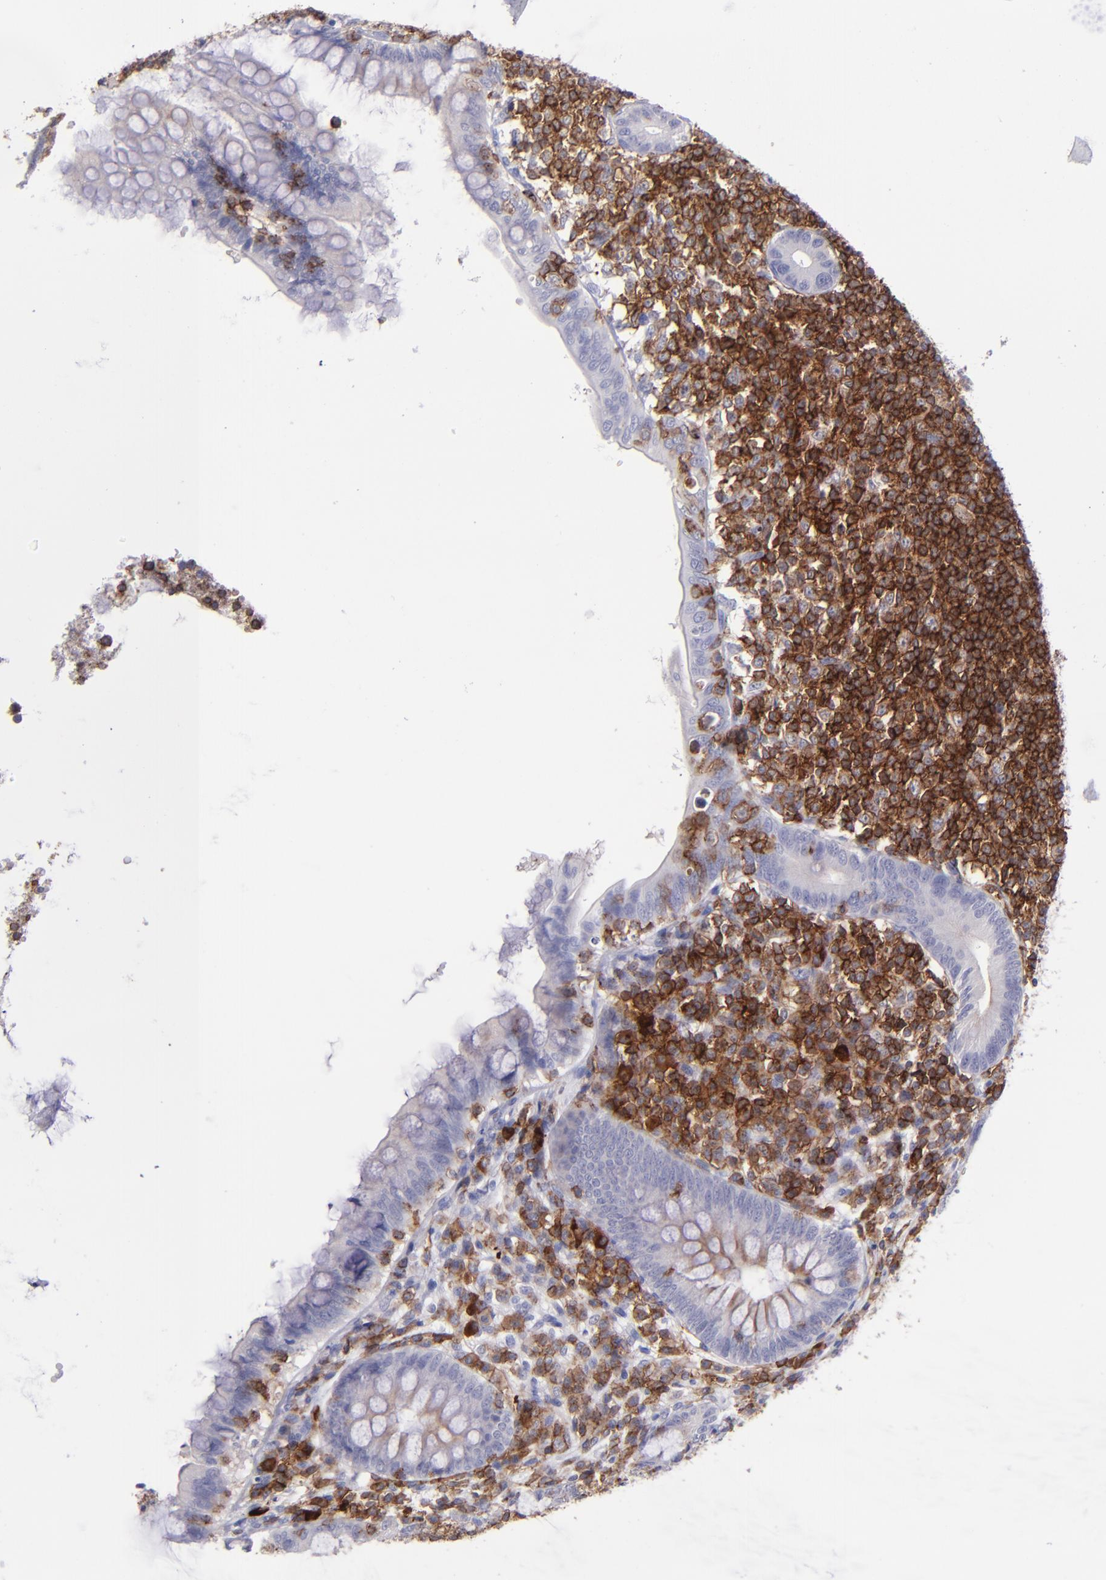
{"staining": {"intensity": "weak", "quantity": "<25%", "location": "cytoplasmic/membranous"}, "tissue": "appendix", "cell_type": "Glandular cells", "image_type": "normal", "snomed": [{"axis": "morphology", "description": "Normal tissue, NOS"}, {"axis": "topography", "description": "Appendix"}], "caption": "Immunohistochemistry (IHC) image of normal appendix: human appendix stained with DAB (3,3'-diaminobenzidine) shows no significant protein staining in glandular cells.", "gene": "ICAM3", "patient": {"sex": "female", "age": 66}}